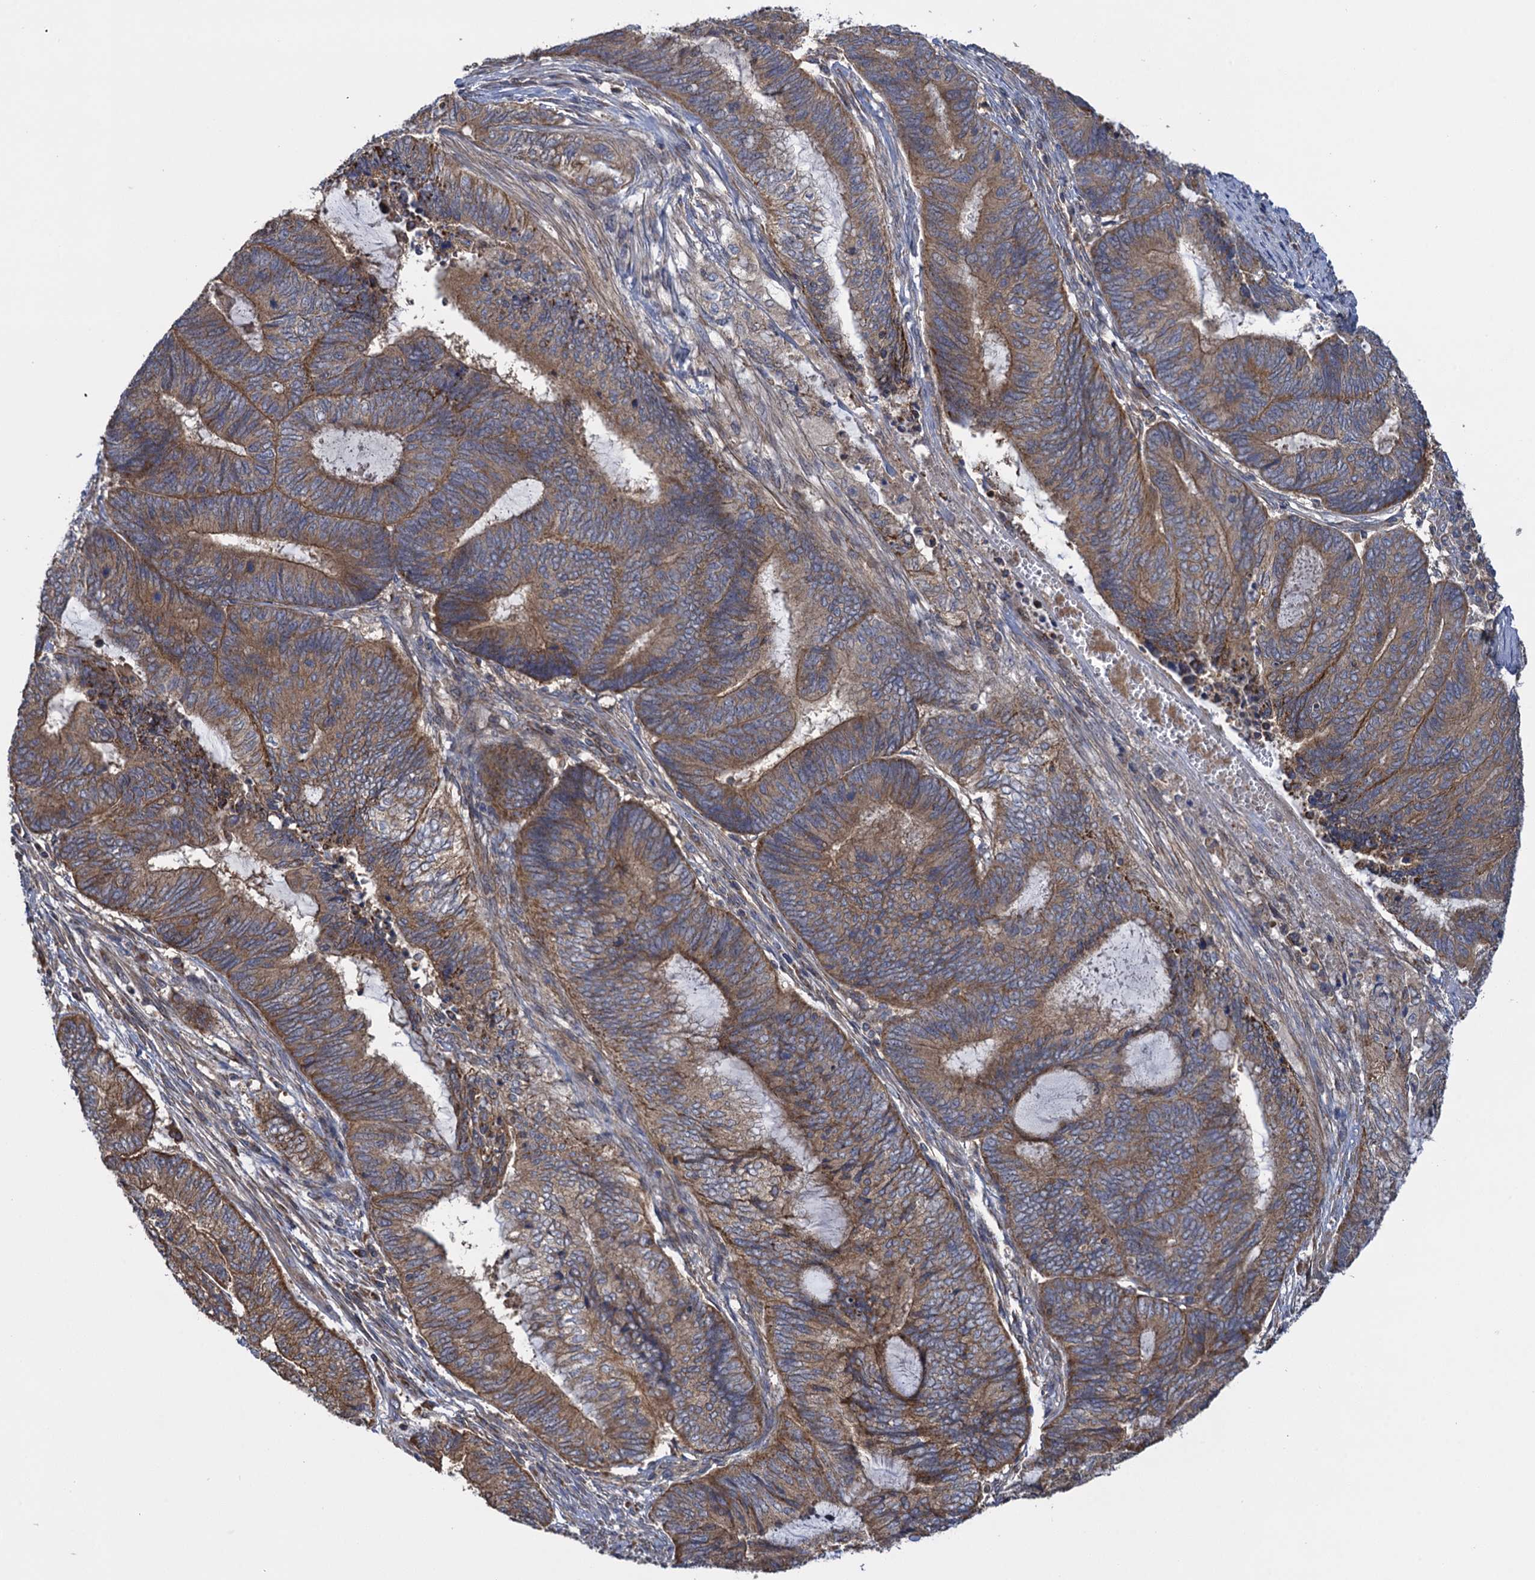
{"staining": {"intensity": "moderate", "quantity": ">75%", "location": "cytoplasmic/membranous"}, "tissue": "endometrial cancer", "cell_type": "Tumor cells", "image_type": "cancer", "snomed": [{"axis": "morphology", "description": "Adenocarcinoma, NOS"}, {"axis": "topography", "description": "Uterus"}, {"axis": "topography", "description": "Endometrium"}], "caption": "Adenocarcinoma (endometrial) stained with IHC reveals moderate cytoplasmic/membranous staining in about >75% of tumor cells.", "gene": "WDR88", "patient": {"sex": "female", "age": 70}}